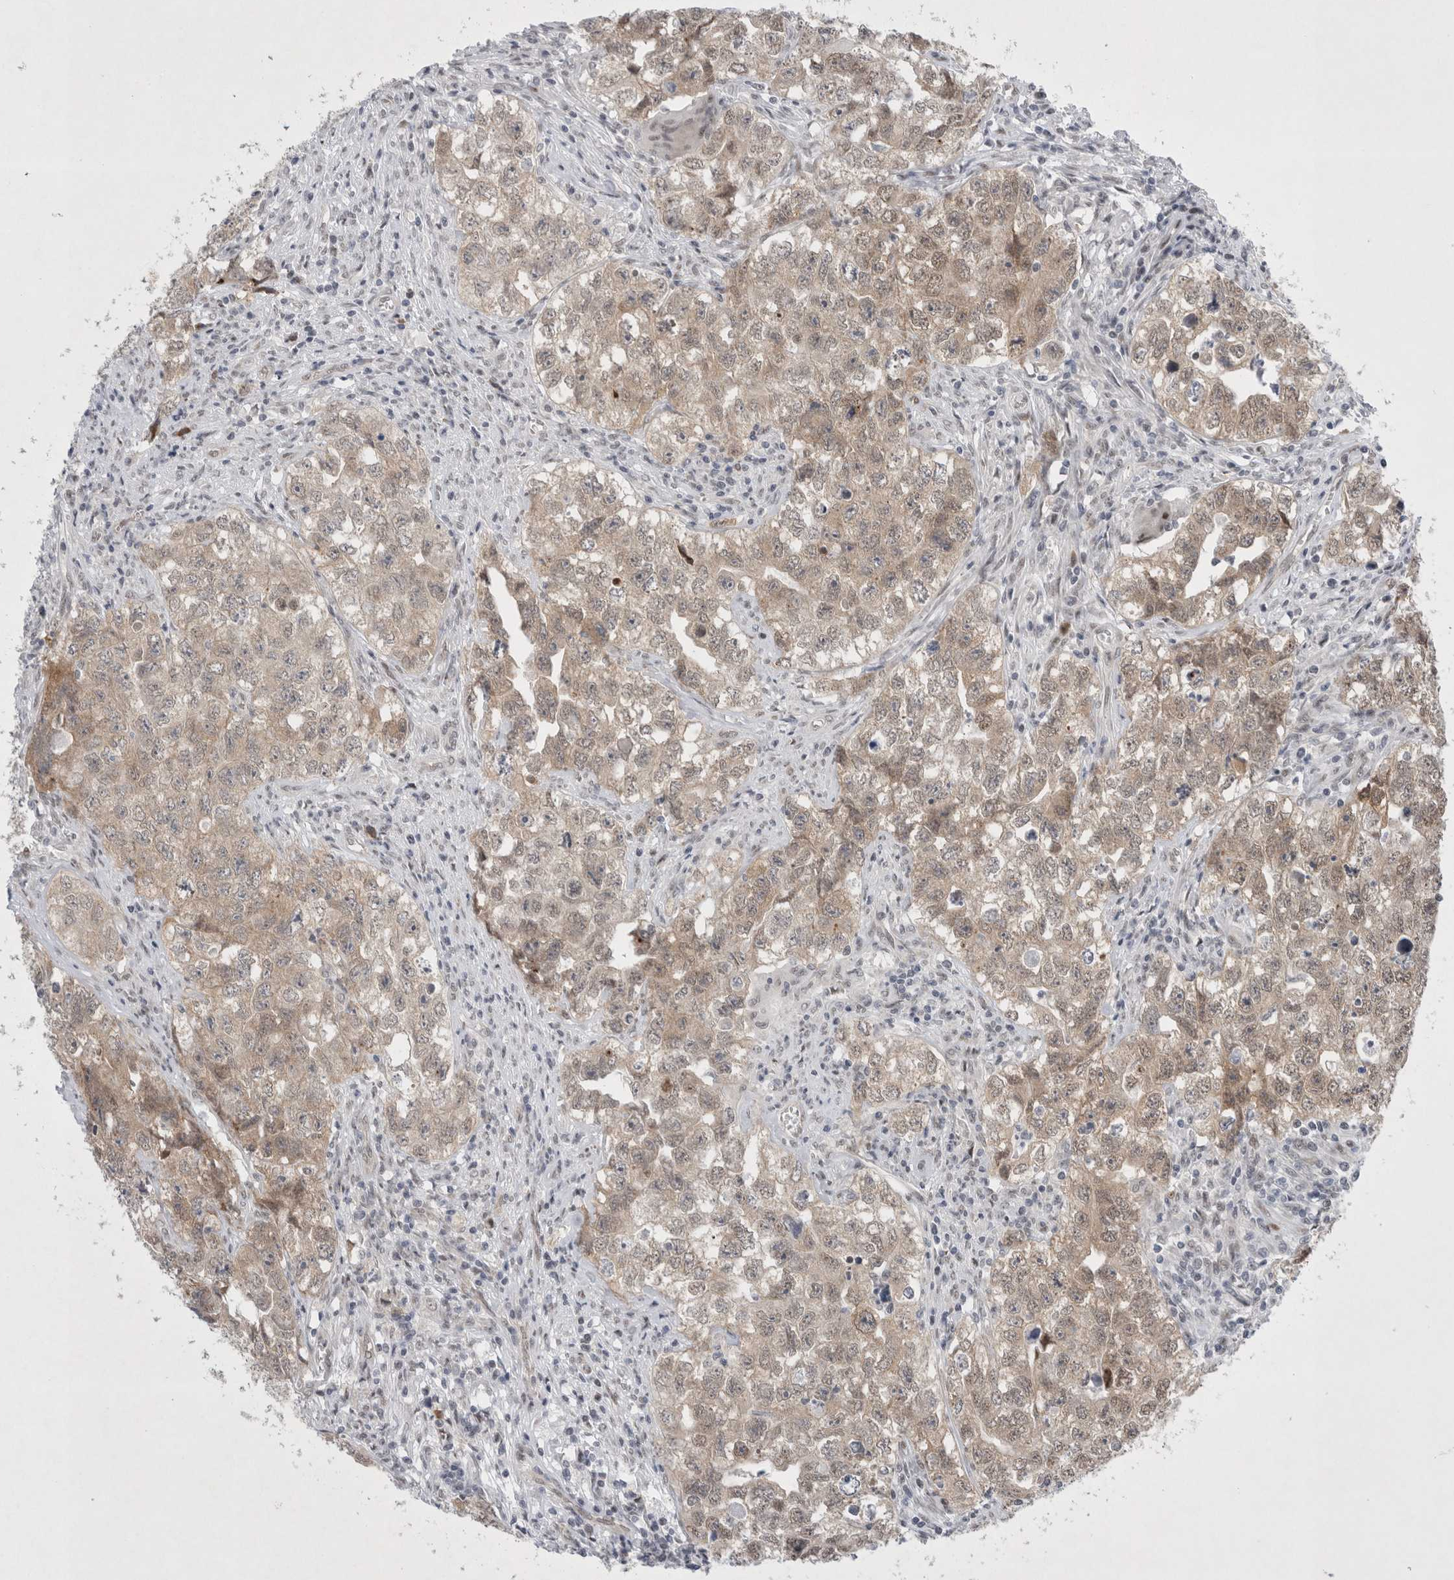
{"staining": {"intensity": "weak", "quantity": ">75%", "location": "cytoplasmic/membranous,nuclear"}, "tissue": "testis cancer", "cell_type": "Tumor cells", "image_type": "cancer", "snomed": [{"axis": "morphology", "description": "Seminoma, NOS"}, {"axis": "morphology", "description": "Carcinoma, Embryonal, NOS"}, {"axis": "topography", "description": "Testis"}], "caption": "DAB (3,3'-diaminobenzidine) immunohistochemical staining of human seminoma (testis) exhibits weak cytoplasmic/membranous and nuclear protein staining in approximately >75% of tumor cells. (DAB IHC, brown staining for protein, blue staining for nuclei).", "gene": "WIPF2", "patient": {"sex": "male", "age": 43}}